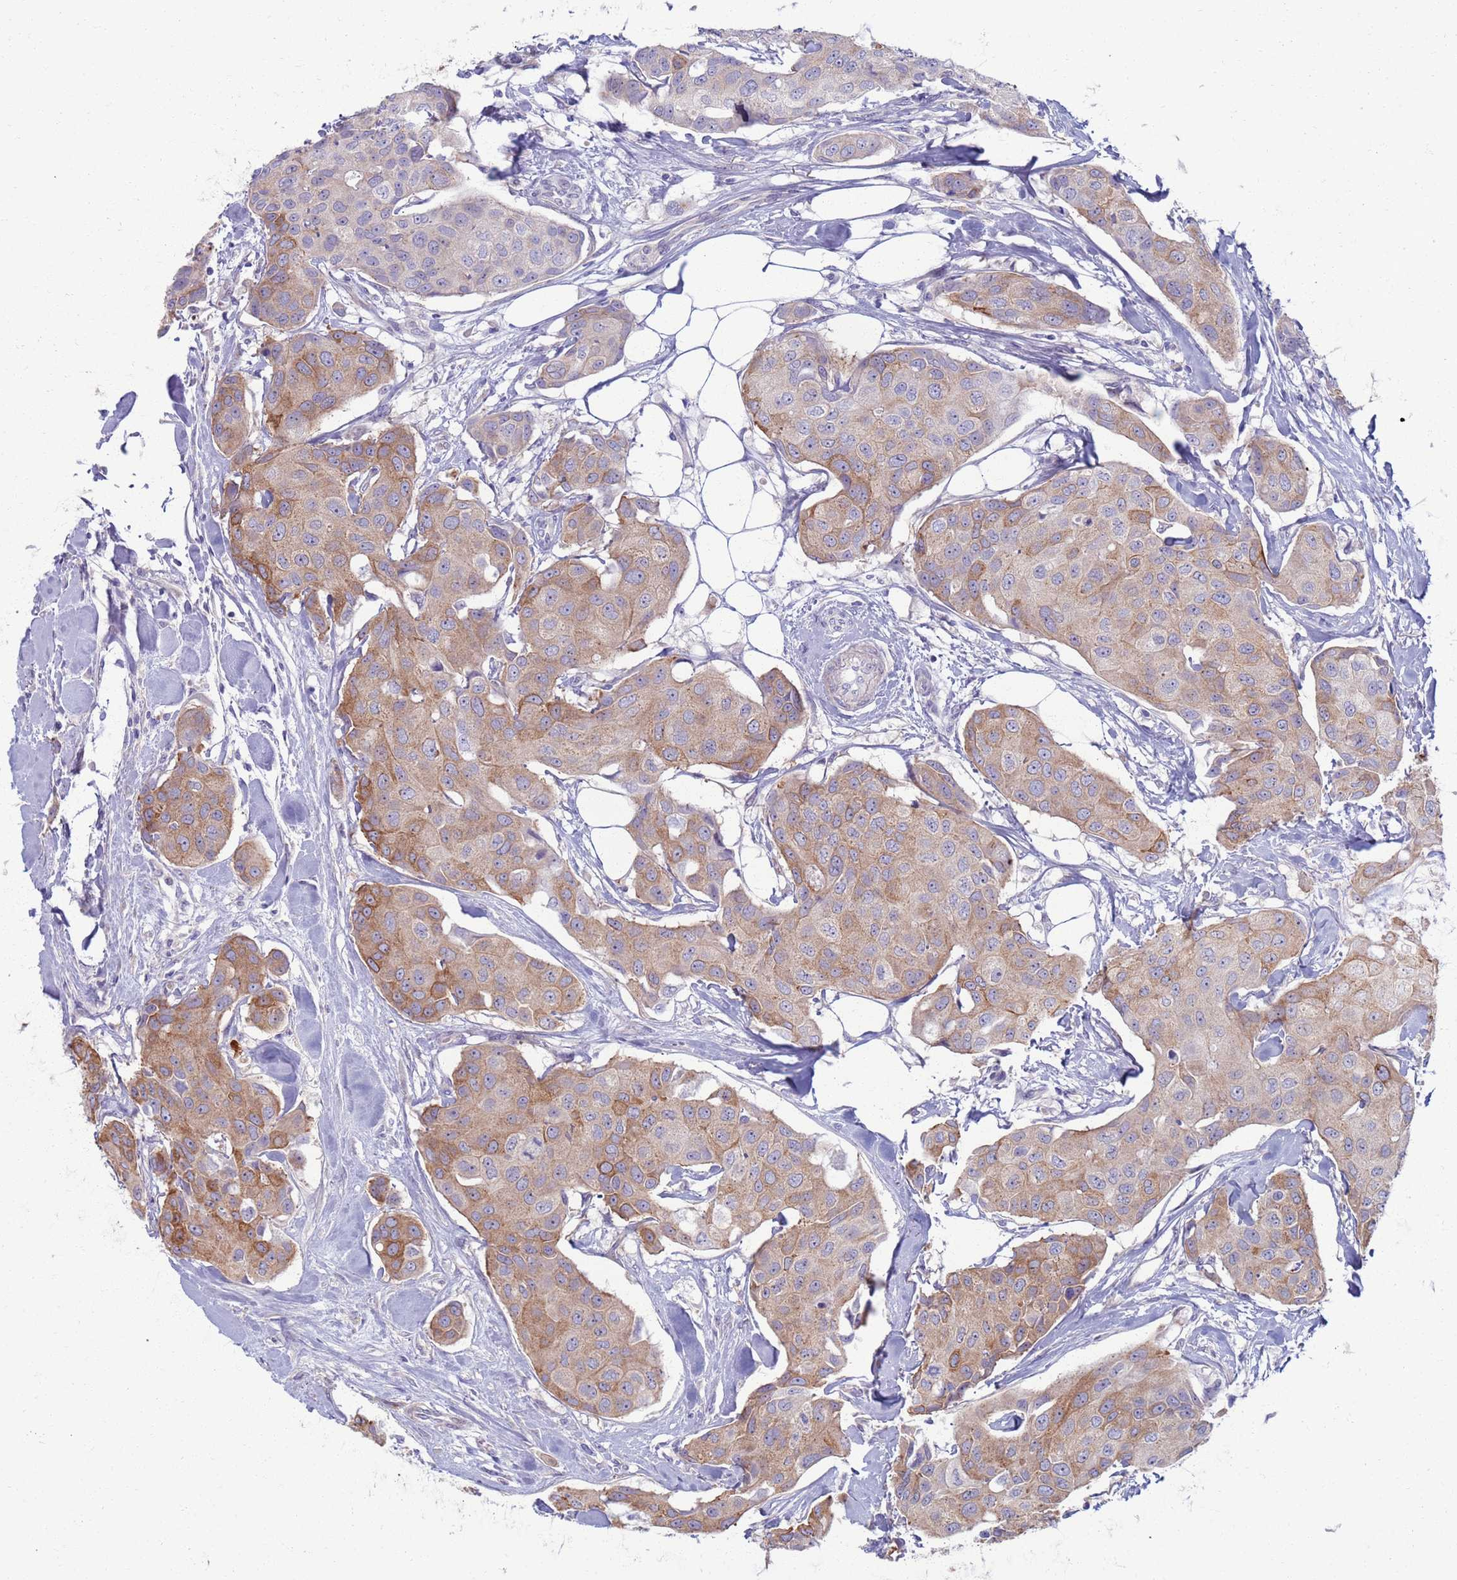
{"staining": {"intensity": "weak", "quantity": "25%-75%", "location": "cytoplasmic/membranous"}, "tissue": "breast cancer", "cell_type": "Tumor cells", "image_type": "cancer", "snomed": [{"axis": "morphology", "description": "Duct carcinoma"}, {"axis": "topography", "description": "Breast"}, {"axis": "topography", "description": "Lymph node"}], "caption": "Human breast cancer stained with a brown dye displays weak cytoplasmic/membranous positive expression in approximately 25%-75% of tumor cells.", "gene": "CLCA2", "patient": {"sex": "female", "age": 80}}